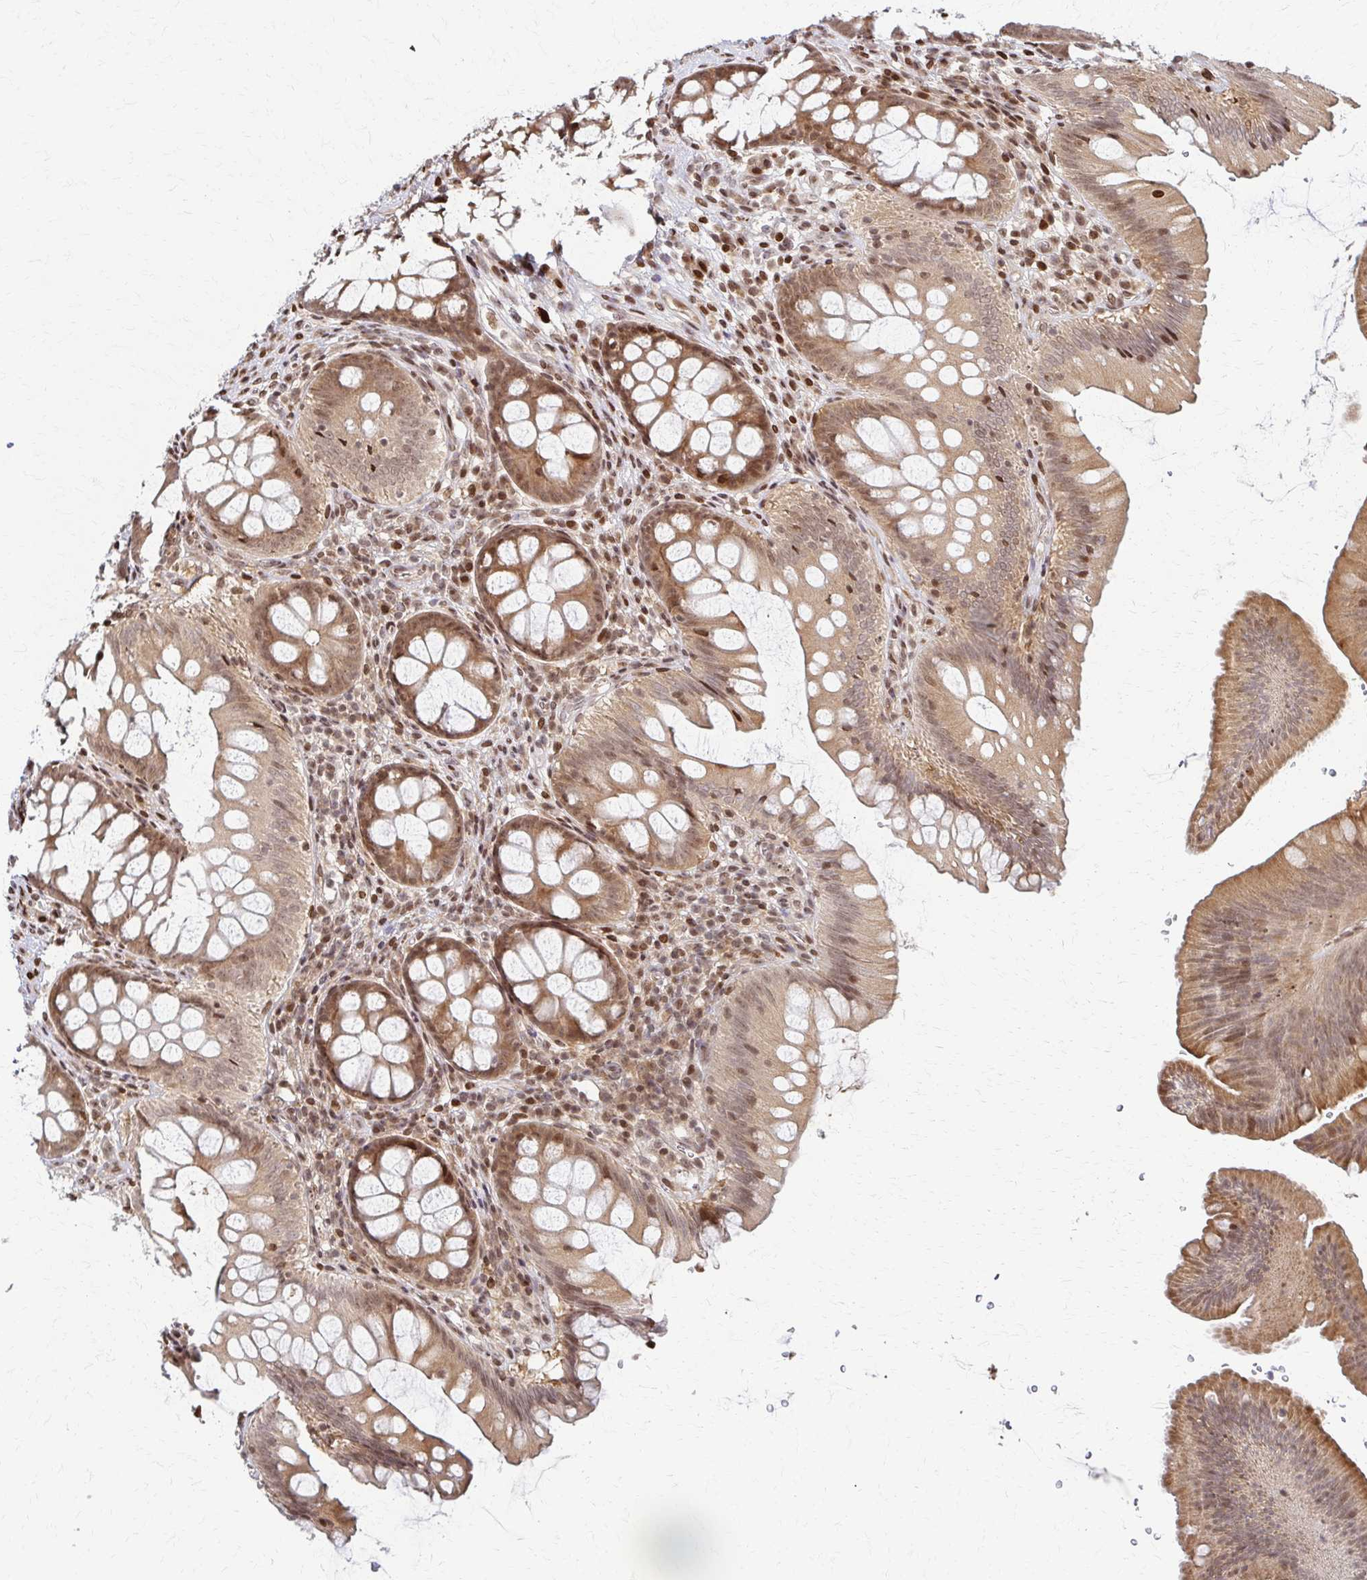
{"staining": {"intensity": "moderate", "quantity": ">75%", "location": "nuclear"}, "tissue": "colon", "cell_type": "Endothelial cells", "image_type": "normal", "snomed": [{"axis": "morphology", "description": "Normal tissue, NOS"}, {"axis": "morphology", "description": "Adenoma, NOS"}, {"axis": "topography", "description": "Soft tissue"}, {"axis": "topography", "description": "Colon"}], "caption": "A medium amount of moderate nuclear positivity is present in approximately >75% of endothelial cells in benign colon.", "gene": "PSMD7", "patient": {"sex": "male", "age": 47}}